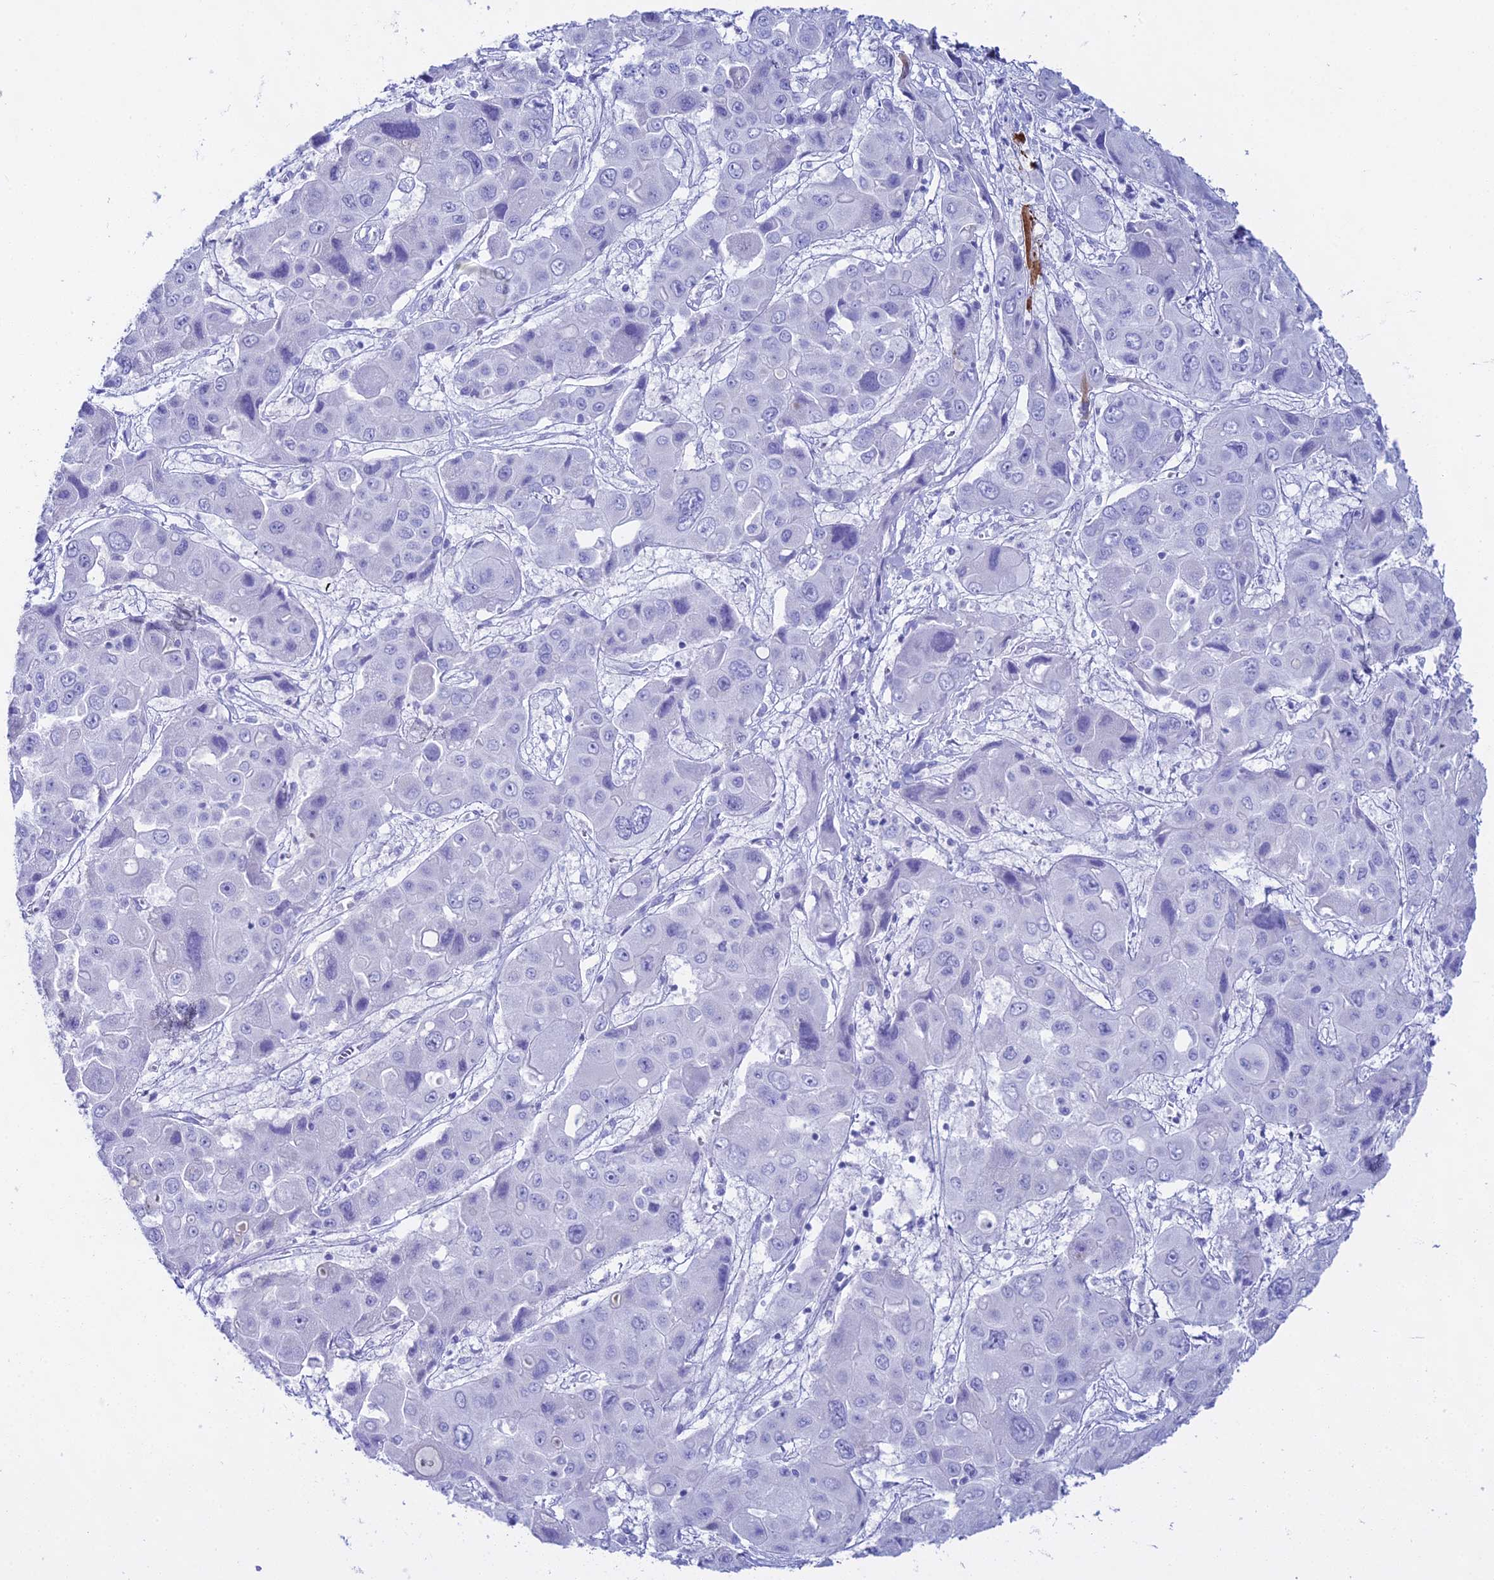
{"staining": {"intensity": "negative", "quantity": "none", "location": "none"}, "tissue": "liver cancer", "cell_type": "Tumor cells", "image_type": "cancer", "snomed": [{"axis": "morphology", "description": "Cholangiocarcinoma"}, {"axis": "topography", "description": "Liver"}], "caption": "Immunohistochemical staining of human liver cancer (cholangiocarcinoma) reveals no significant staining in tumor cells.", "gene": "CGB2", "patient": {"sex": "male", "age": 67}}